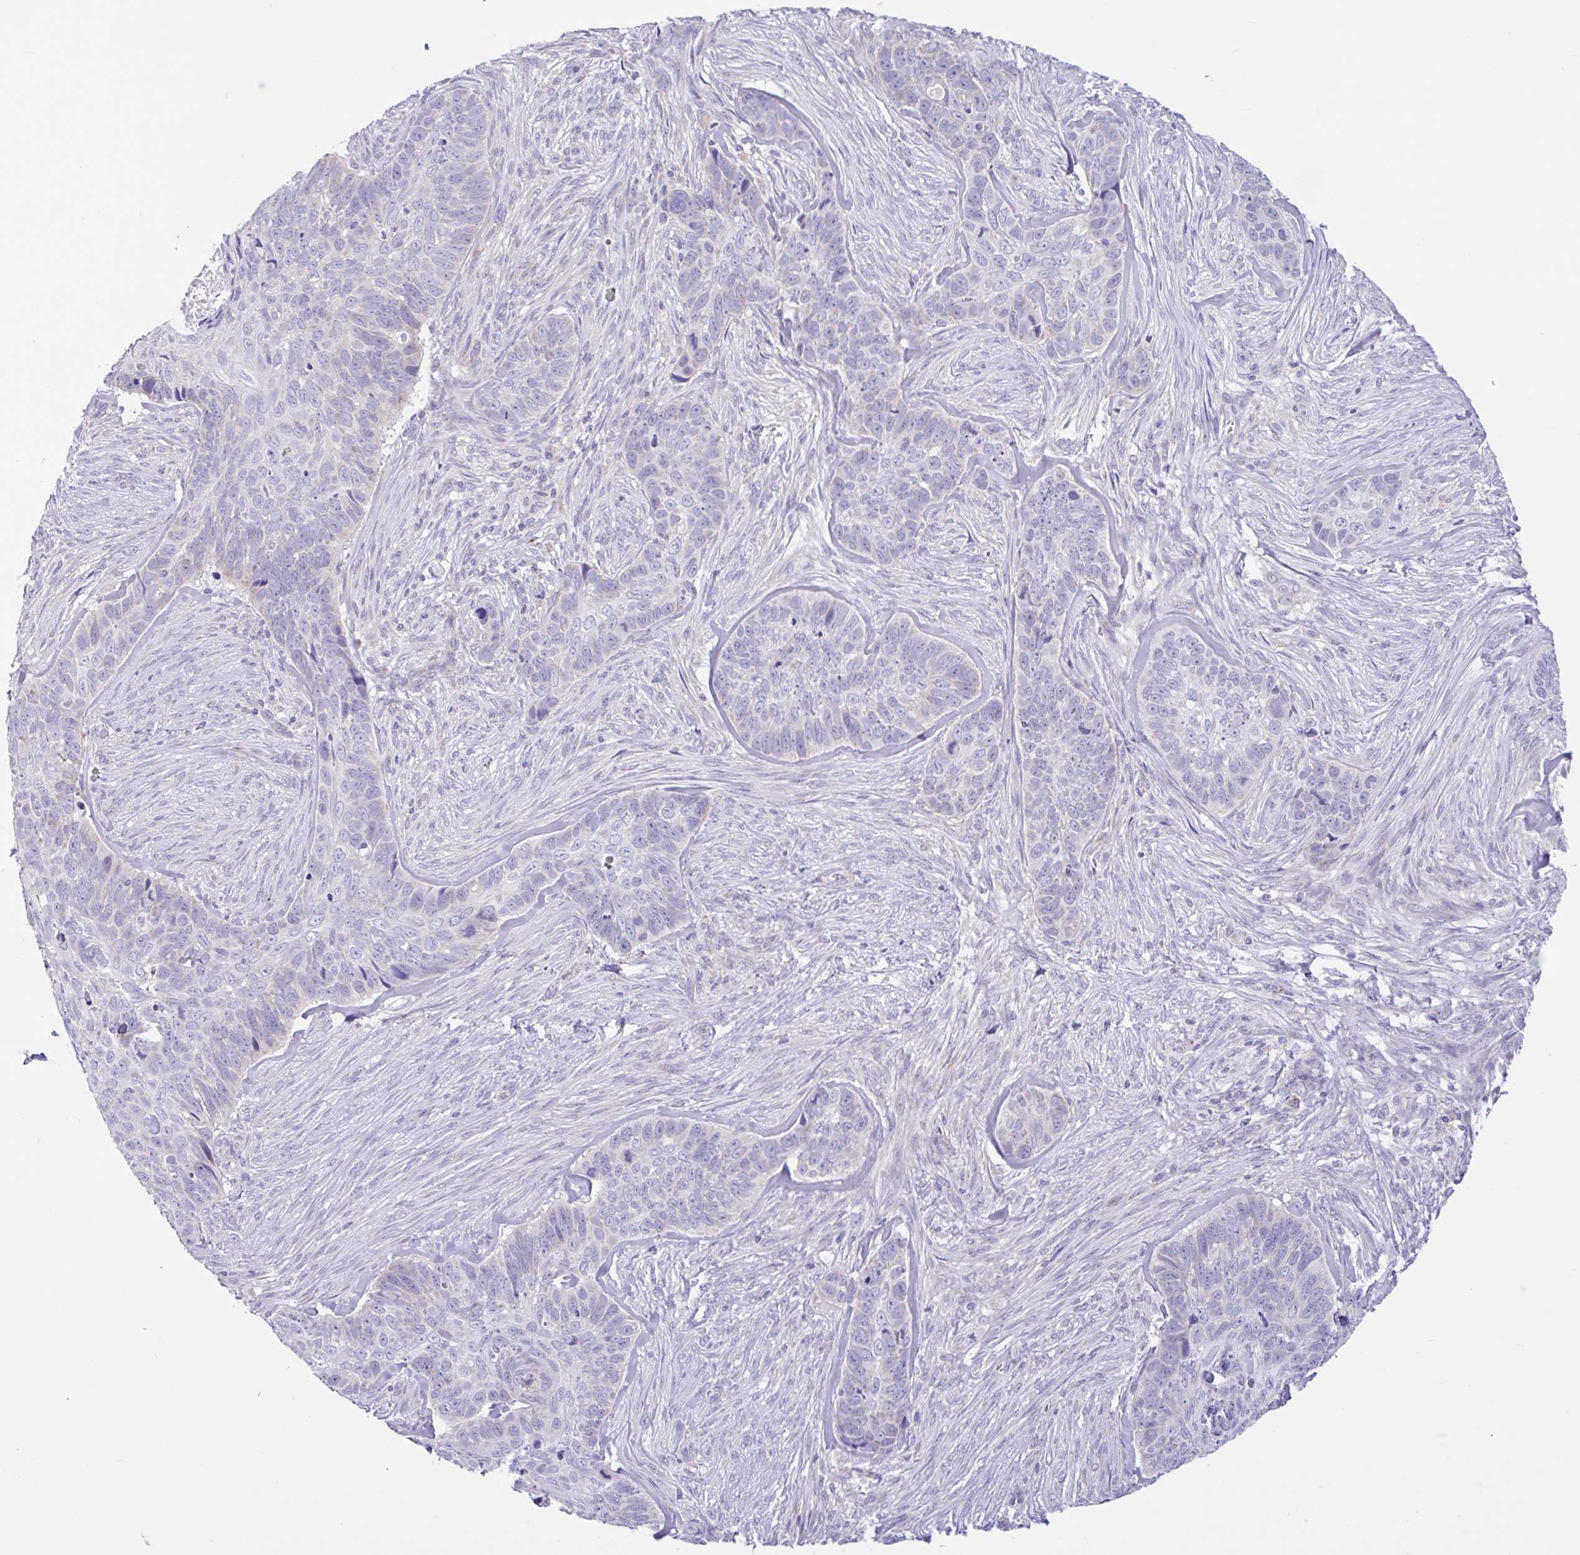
{"staining": {"intensity": "negative", "quantity": "none", "location": "none"}, "tissue": "skin cancer", "cell_type": "Tumor cells", "image_type": "cancer", "snomed": [{"axis": "morphology", "description": "Basal cell carcinoma"}, {"axis": "topography", "description": "Skin"}], "caption": "Immunohistochemistry of human skin cancer (basal cell carcinoma) displays no staining in tumor cells. (DAB immunohistochemistry visualized using brightfield microscopy, high magnification).", "gene": "NDUFS2", "patient": {"sex": "female", "age": 82}}